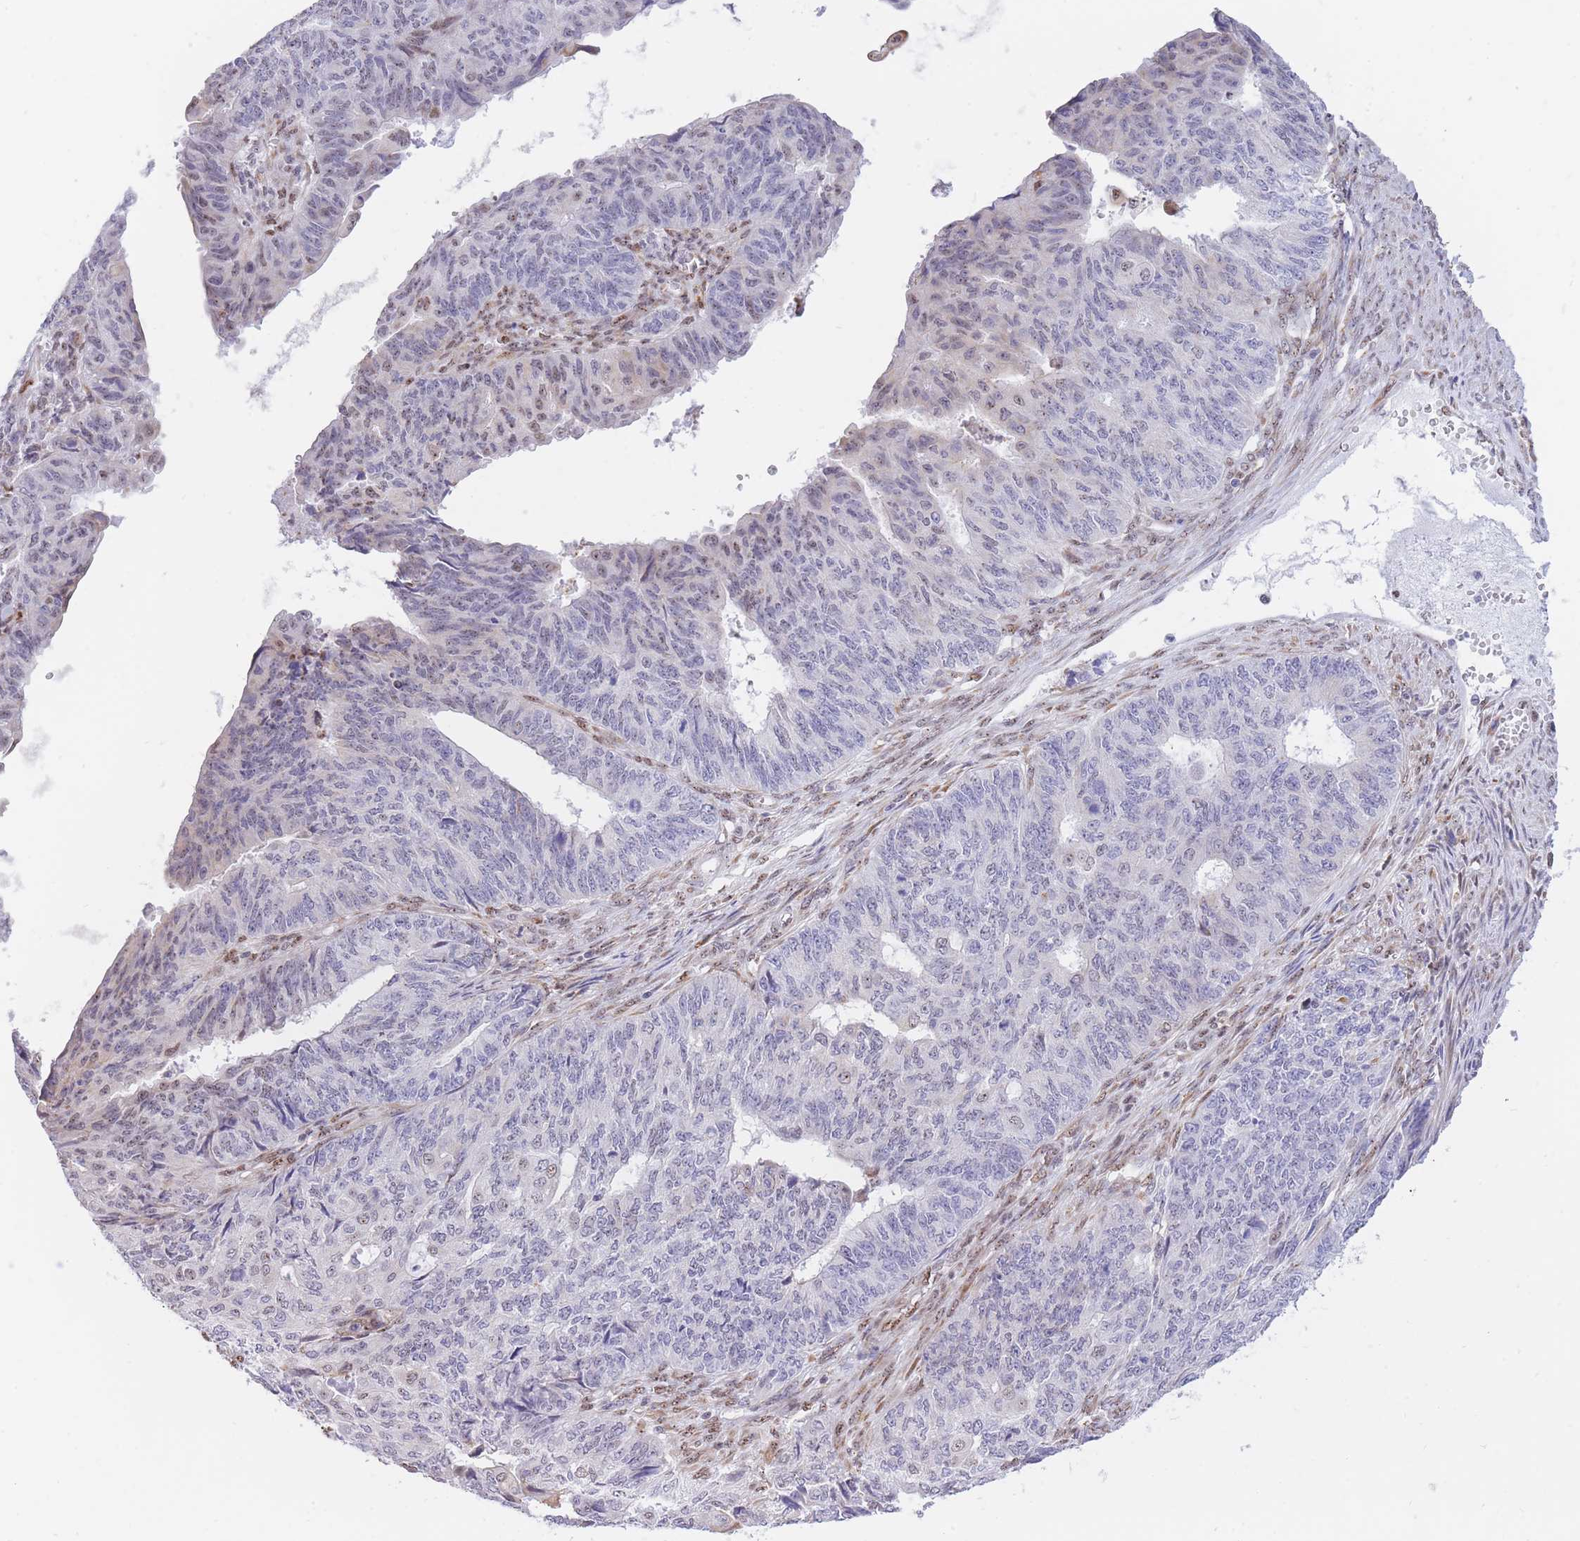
{"staining": {"intensity": "weak", "quantity": "<25%", "location": "nuclear"}, "tissue": "endometrial cancer", "cell_type": "Tumor cells", "image_type": "cancer", "snomed": [{"axis": "morphology", "description": "Adenocarcinoma, NOS"}, {"axis": "topography", "description": "Endometrium"}], "caption": "This is an immunohistochemistry image of endometrial cancer (adenocarcinoma). There is no positivity in tumor cells.", "gene": "FAM153A", "patient": {"sex": "female", "age": 32}}